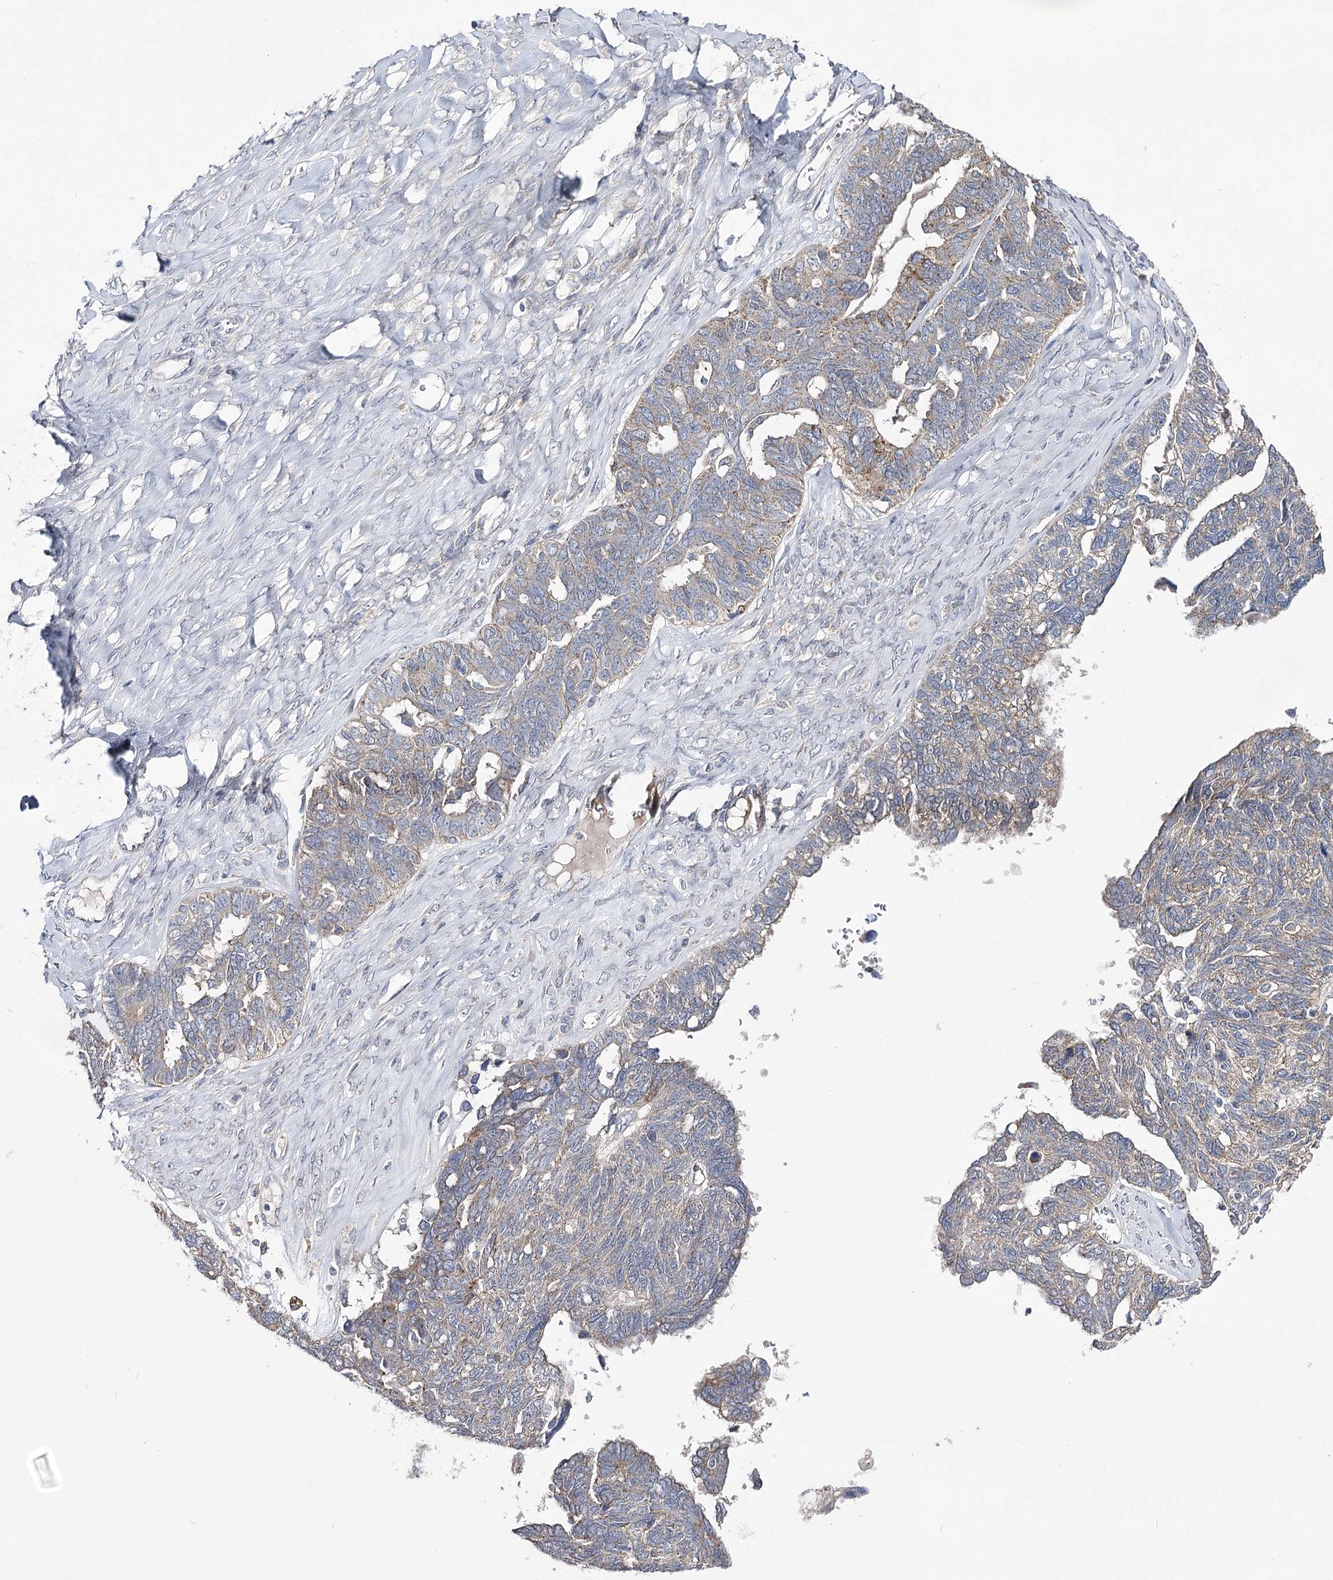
{"staining": {"intensity": "weak", "quantity": "<25%", "location": "cytoplasmic/membranous"}, "tissue": "ovarian cancer", "cell_type": "Tumor cells", "image_type": "cancer", "snomed": [{"axis": "morphology", "description": "Cystadenocarcinoma, serous, NOS"}, {"axis": "topography", "description": "Ovary"}], "caption": "Tumor cells show no significant staining in ovarian serous cystadenocarcinoma. (DAB (3,3'-diaminobenzidine) immunohistochemistry visualized using brightfield microscopy, high magnification).", "gene": "AURKC", "patient": {"sex": "female", "age": 79}}